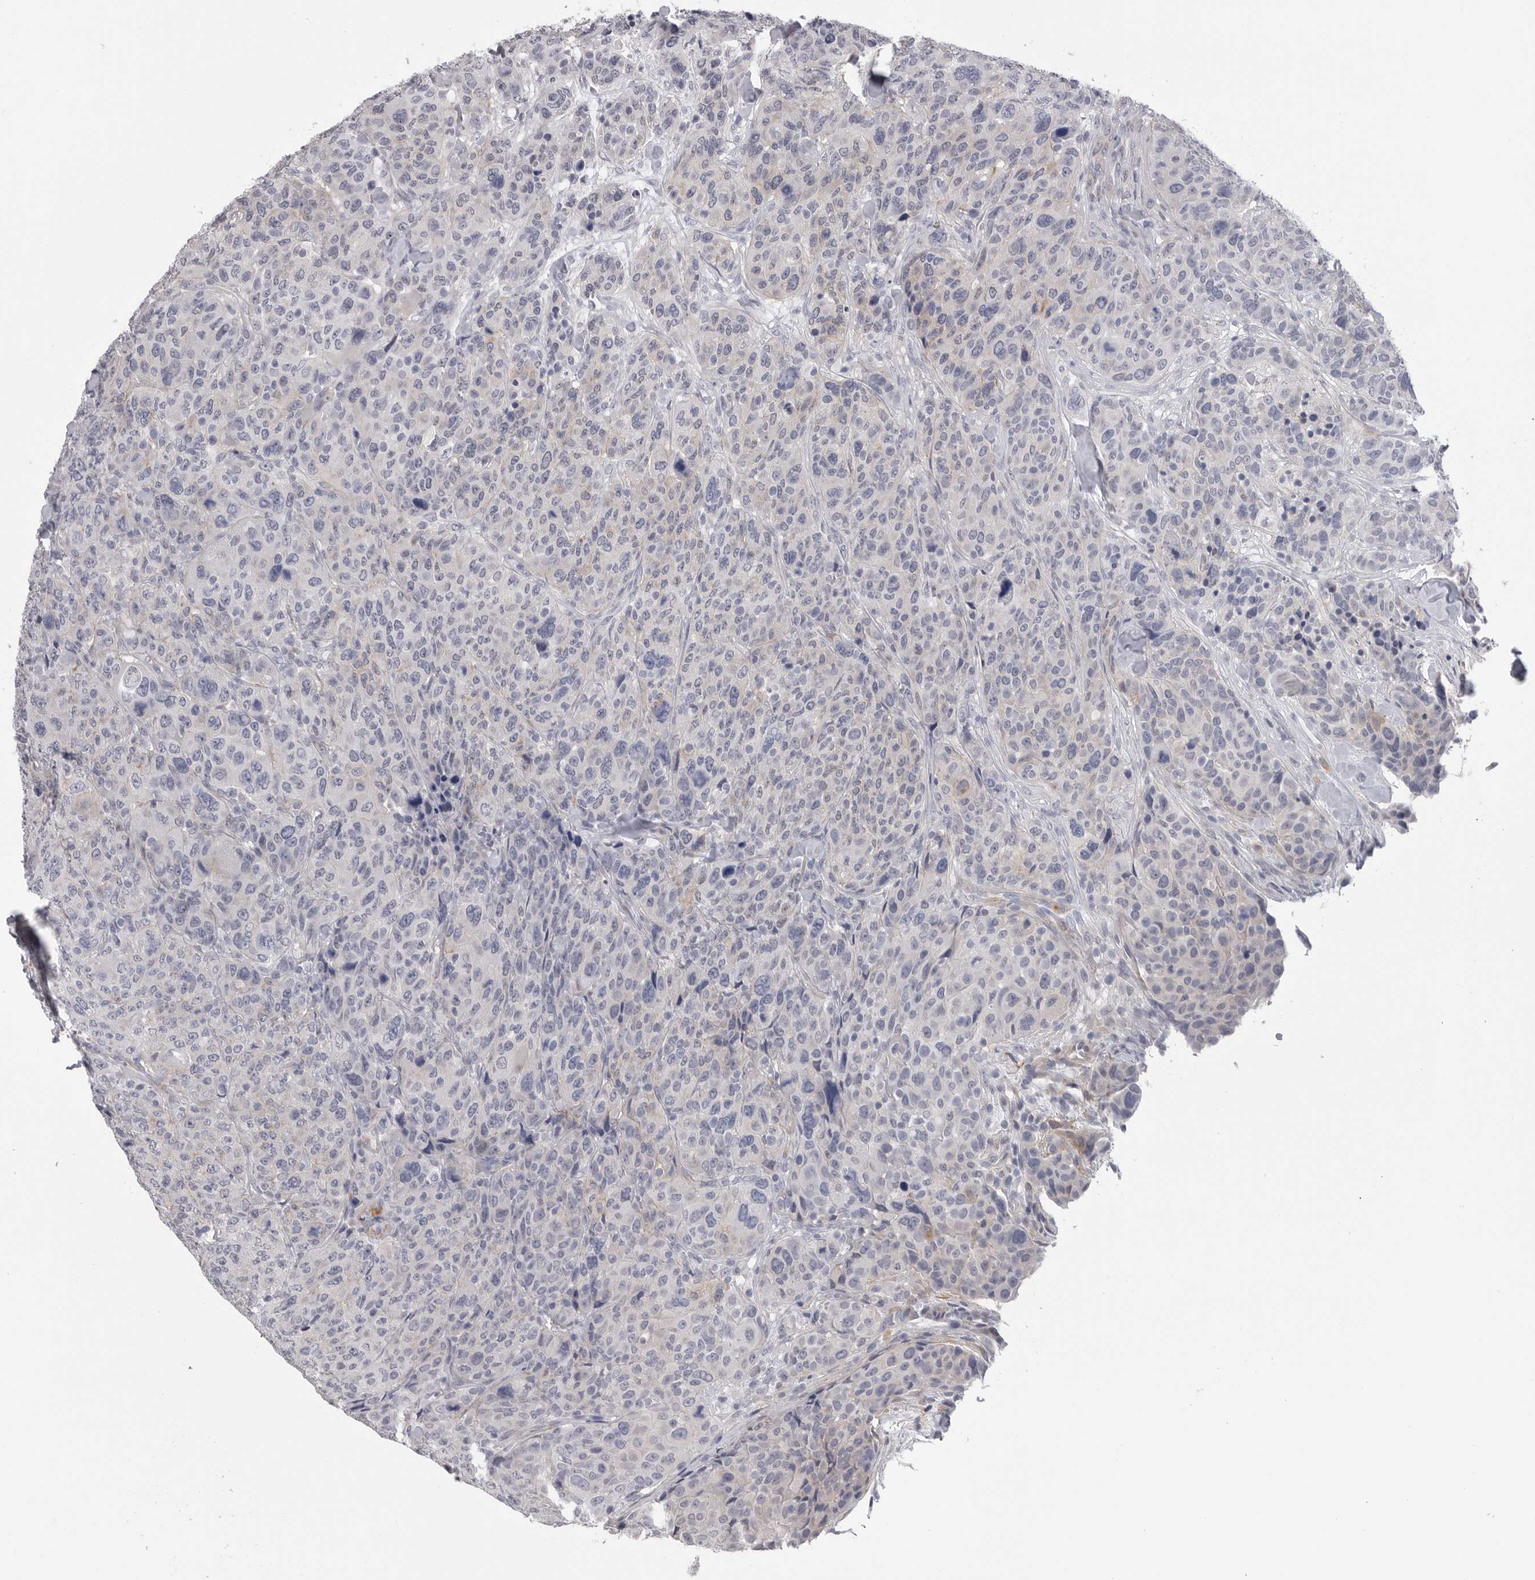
{"staining": {"intensity": "negative", "quantity": "none", "location": "none"}, "tissue": "breast cancer", "cell_type": "Tumor cells", "image_type": "cancer", "snomed": [{"axis": "morphology", "description": "Duct carcinoma"}, {"axis": "topography", "description": "Breast"}], "caption": "The micrograph reveals no staining of tumor cells in breast cancer. (Immunohistochemistry, brightfield microscopy, high magnification).", "gene": "AKAP12", "patient": {"sex": "female", "age": 37}}